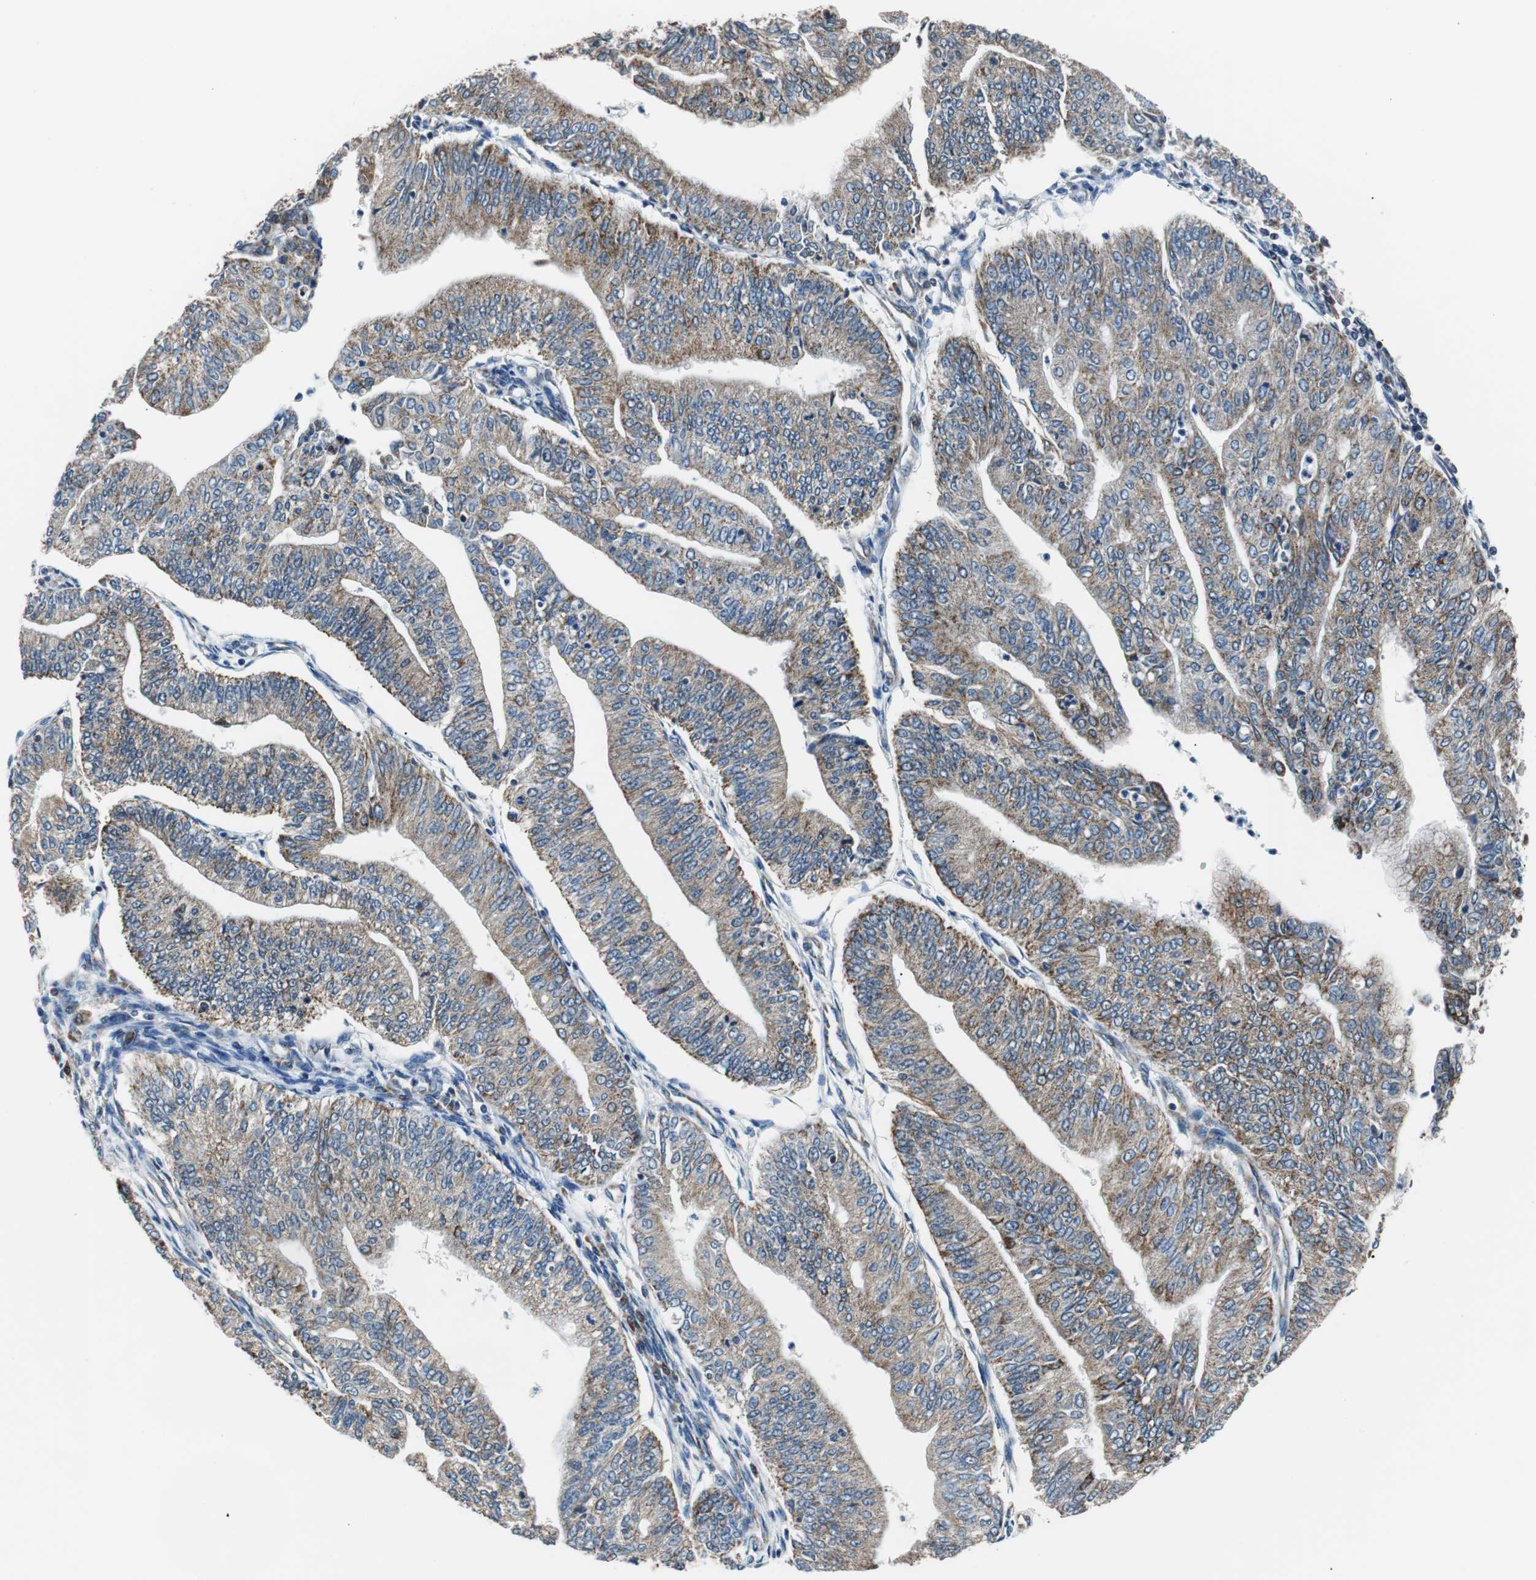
{"staining": {"intensity": "moderate", "quantity": ">75%", "location": "cytoplasmic/membranous"}, "tissue": "endometrial cancer", "cell_type": "Tumor cells", "image_type": "cancer", "snomed": [{"axis": "morphology", "description": "Adenocarcinoma, NOS"}, {"axis": "topography", "description": "Endometrium"}], "caption": "A histopathology image showing moderate cytoplasmic/membranous expression in approximately >75% of tumor cells in endometrial adenocarcinoma, as visualized by brown immunohistochemical staining.", "gene": "PITRM1", "patient": {"sex": "female", "age": 59}}